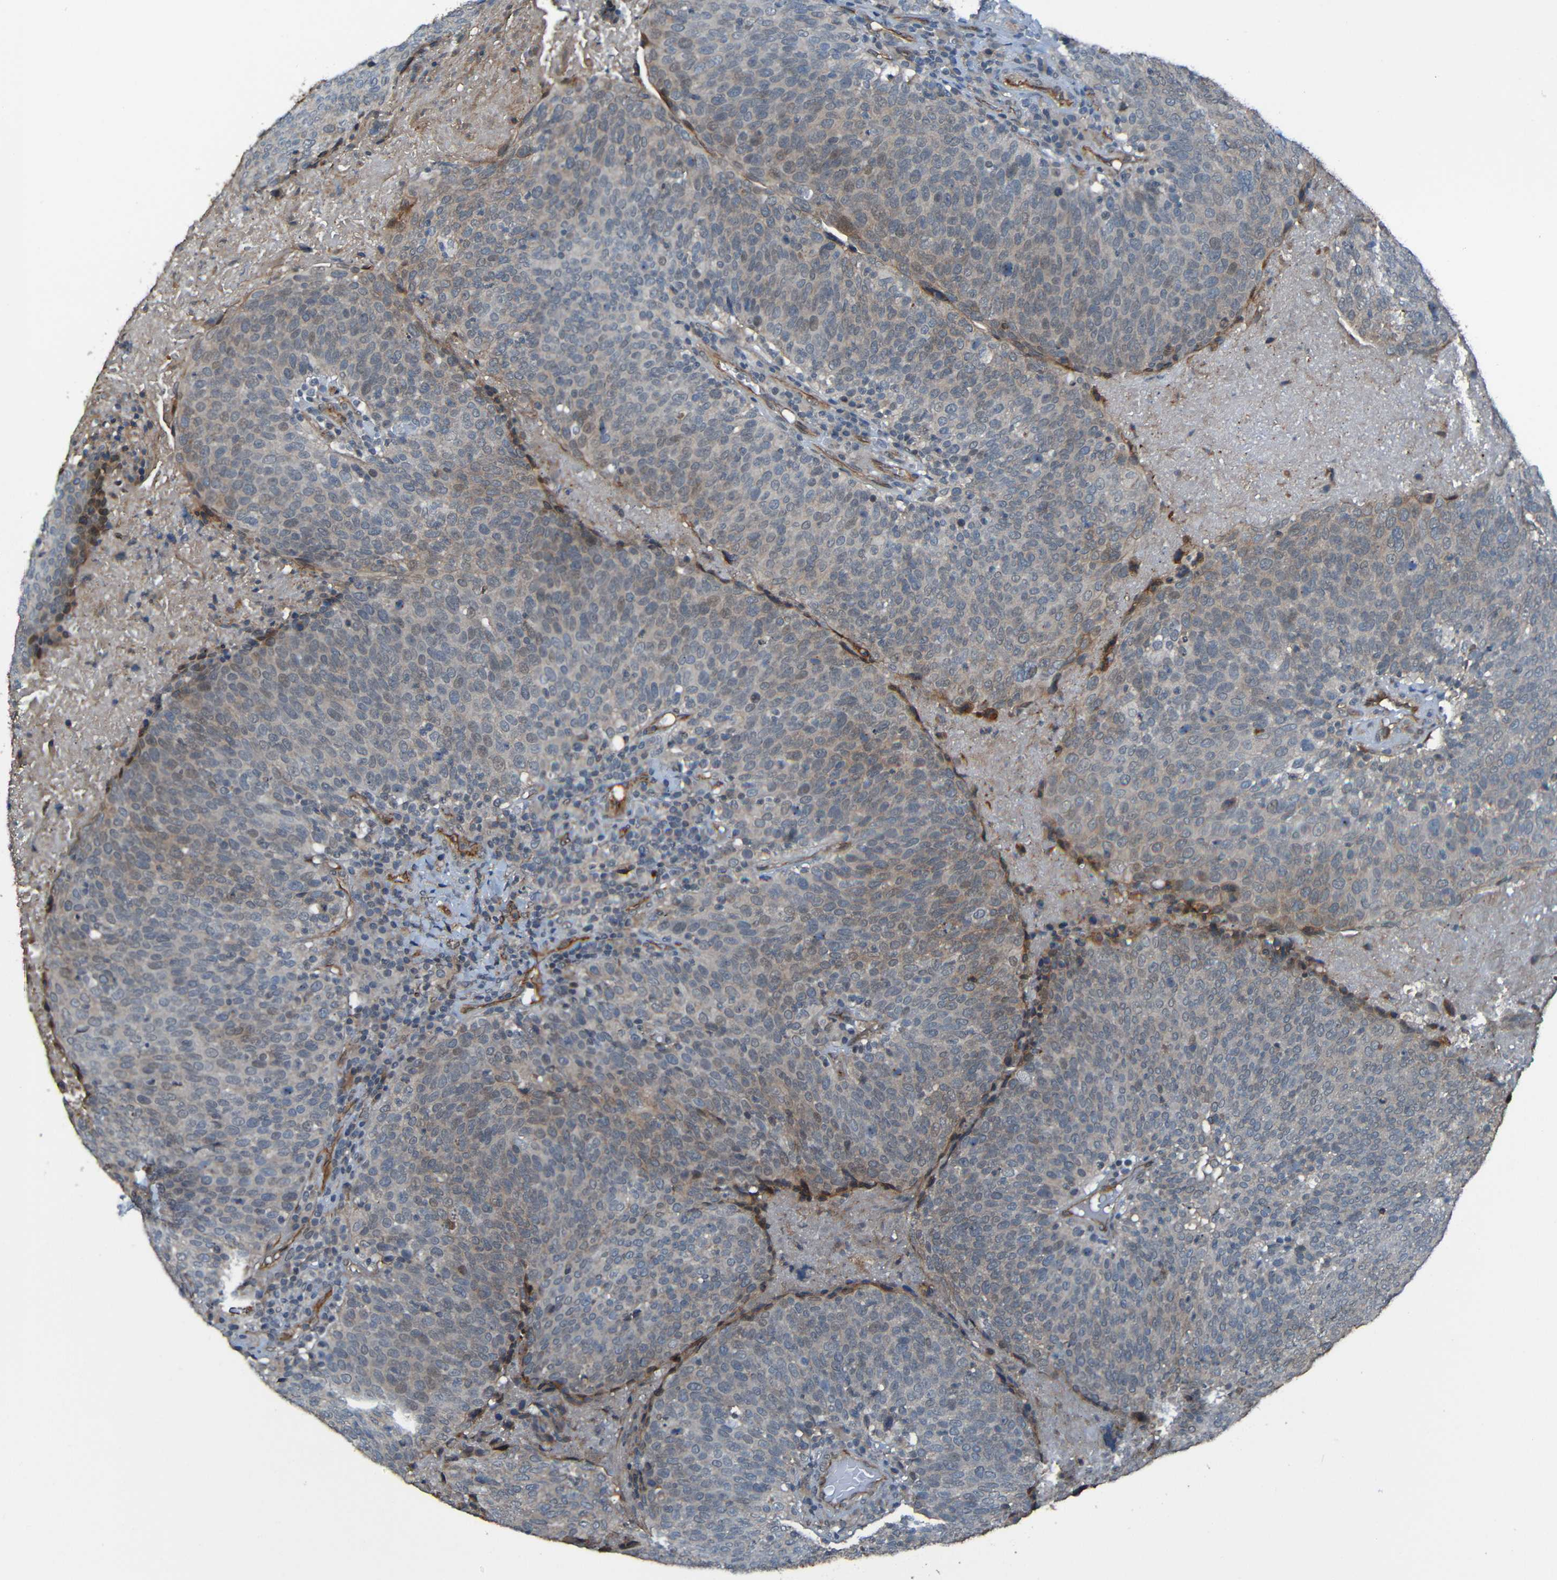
{"staining": {"intensity": "negative", "quantity": "none", "location": "none"}, "tissue": "head and neck cancer", "cell_type": "Tumor cells", "image_type": "cancer", "snomed": [{"axis": "morphology", "description": "Squamous cell carcinoma, NOS"}, {"axis": "morphology", "description": "Squamous cell carcinoma, metastatic, NOS"}, {"axis": "topography", "description": "Lymph node"}, {"axis": "topography", "description": "Head-Neck"}], "caption": "This is a image of IHC staining of head and neck cancer, which shows no staining in tumor cells.", "gene": "LGR5", "patient": {"sex": "male", "age": 62}}